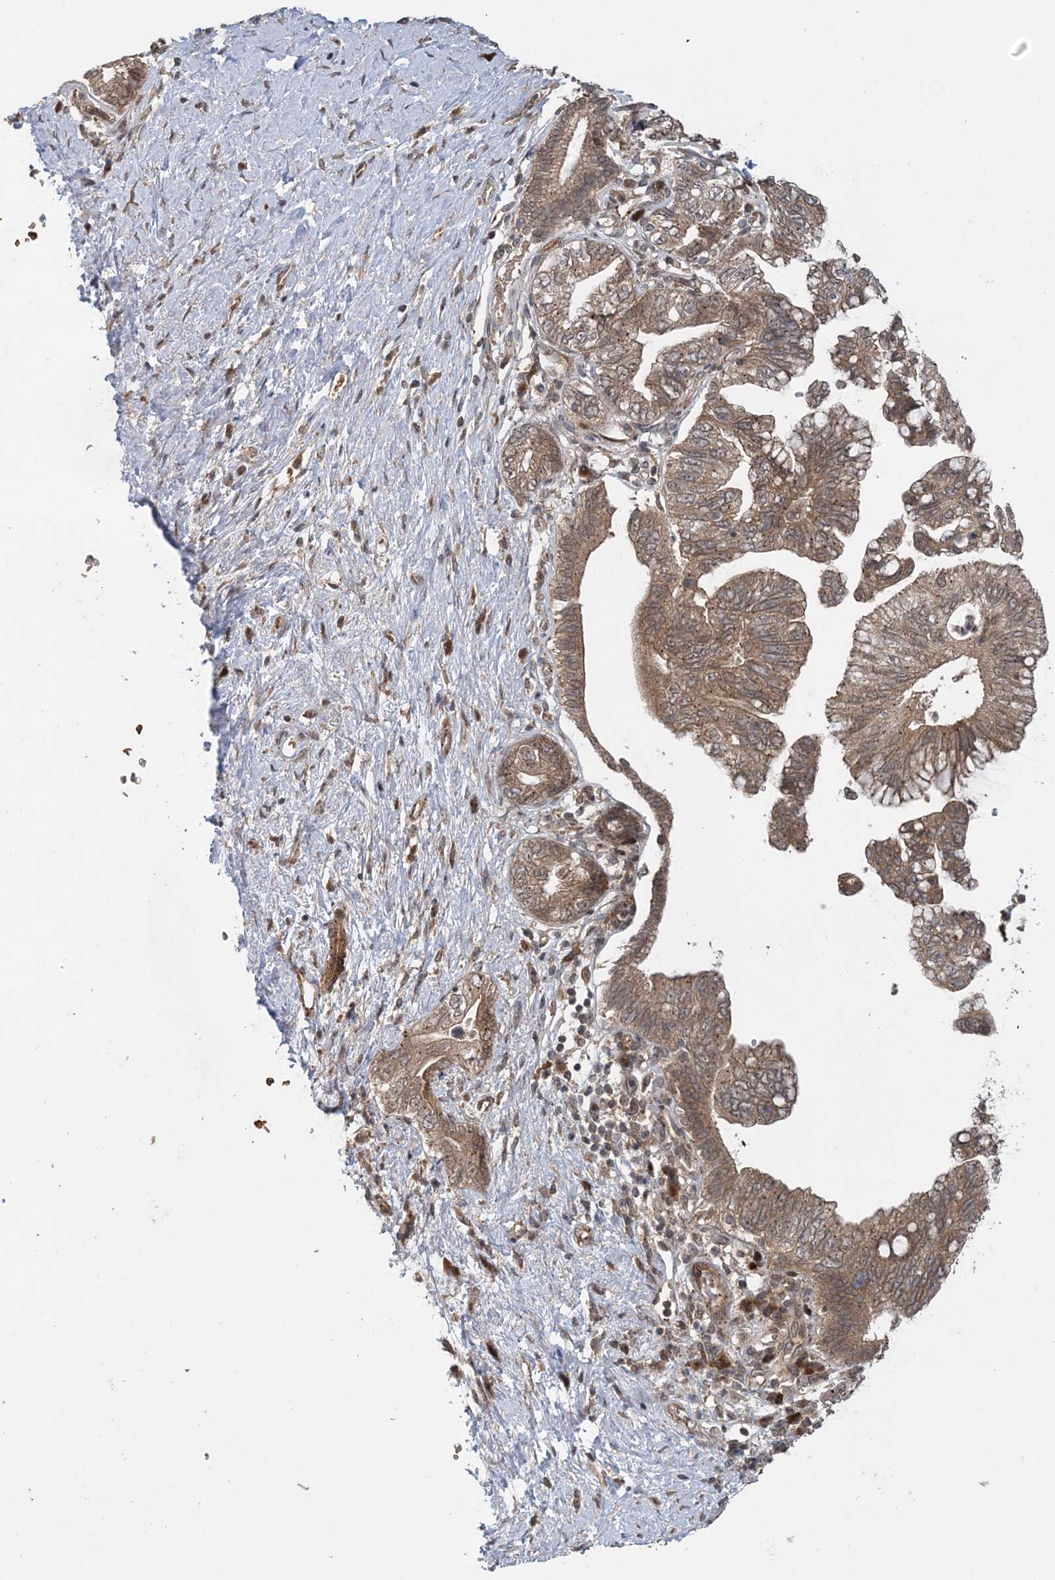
{"staining": {"intensity": "moderate", "quantity": ">75%", "location": "cytoplasmic/membranous"}, "tissue": "pancreatic cancer", "cell_type": "Tumor cells", "image_type": "cancer", "snomed": [{"axis": "morphology", "description": "Adenocarcinoma, NOS"}, {"axis": "topography", "description": "Pancreas"}], "caption": "Pancreatic adenocarcinoma stained with a protein marker exhibits moderate staining in tumor cells.", "gene": "UBTD2", "patient": {"sex": "female", "age": 73}}